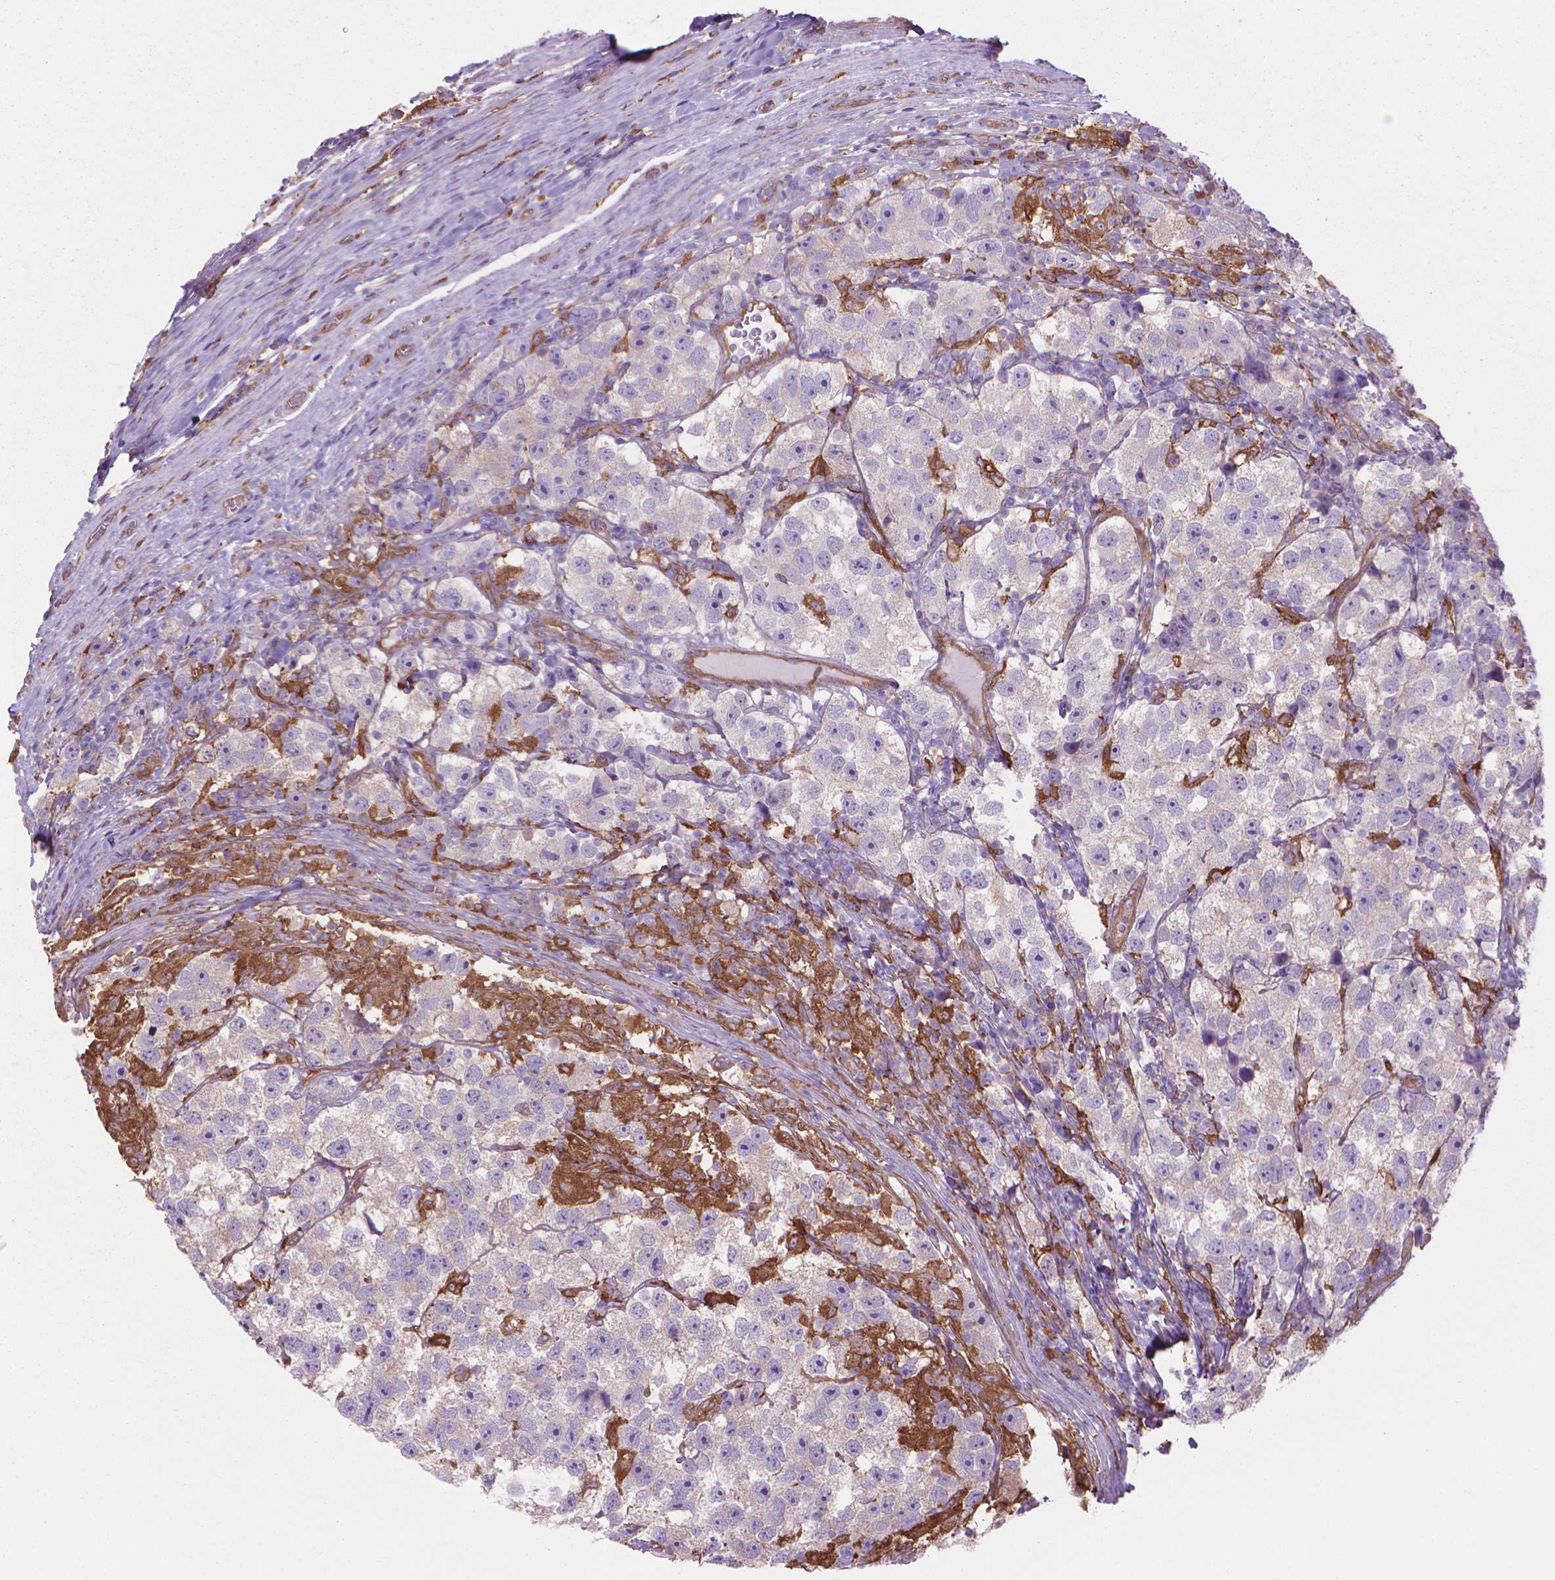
{"staining": {"intensity": "negative", "quantity": "none", "location": "none"}, "tissue": "testis cancer", "cell_type": "Tumor cells", "image_type": "cancer", "snomed": [{"axis": "morphology", "description": "Seminoma, NOS"}, {"axis": "topography", "description": "Testis"}], "caption": "Immunohistochemical staining of human seminoma (testis) shows no significant staining in tumor cells.", "gene": "CORO1B", "patient": {"sex": "male", "age": 26}}